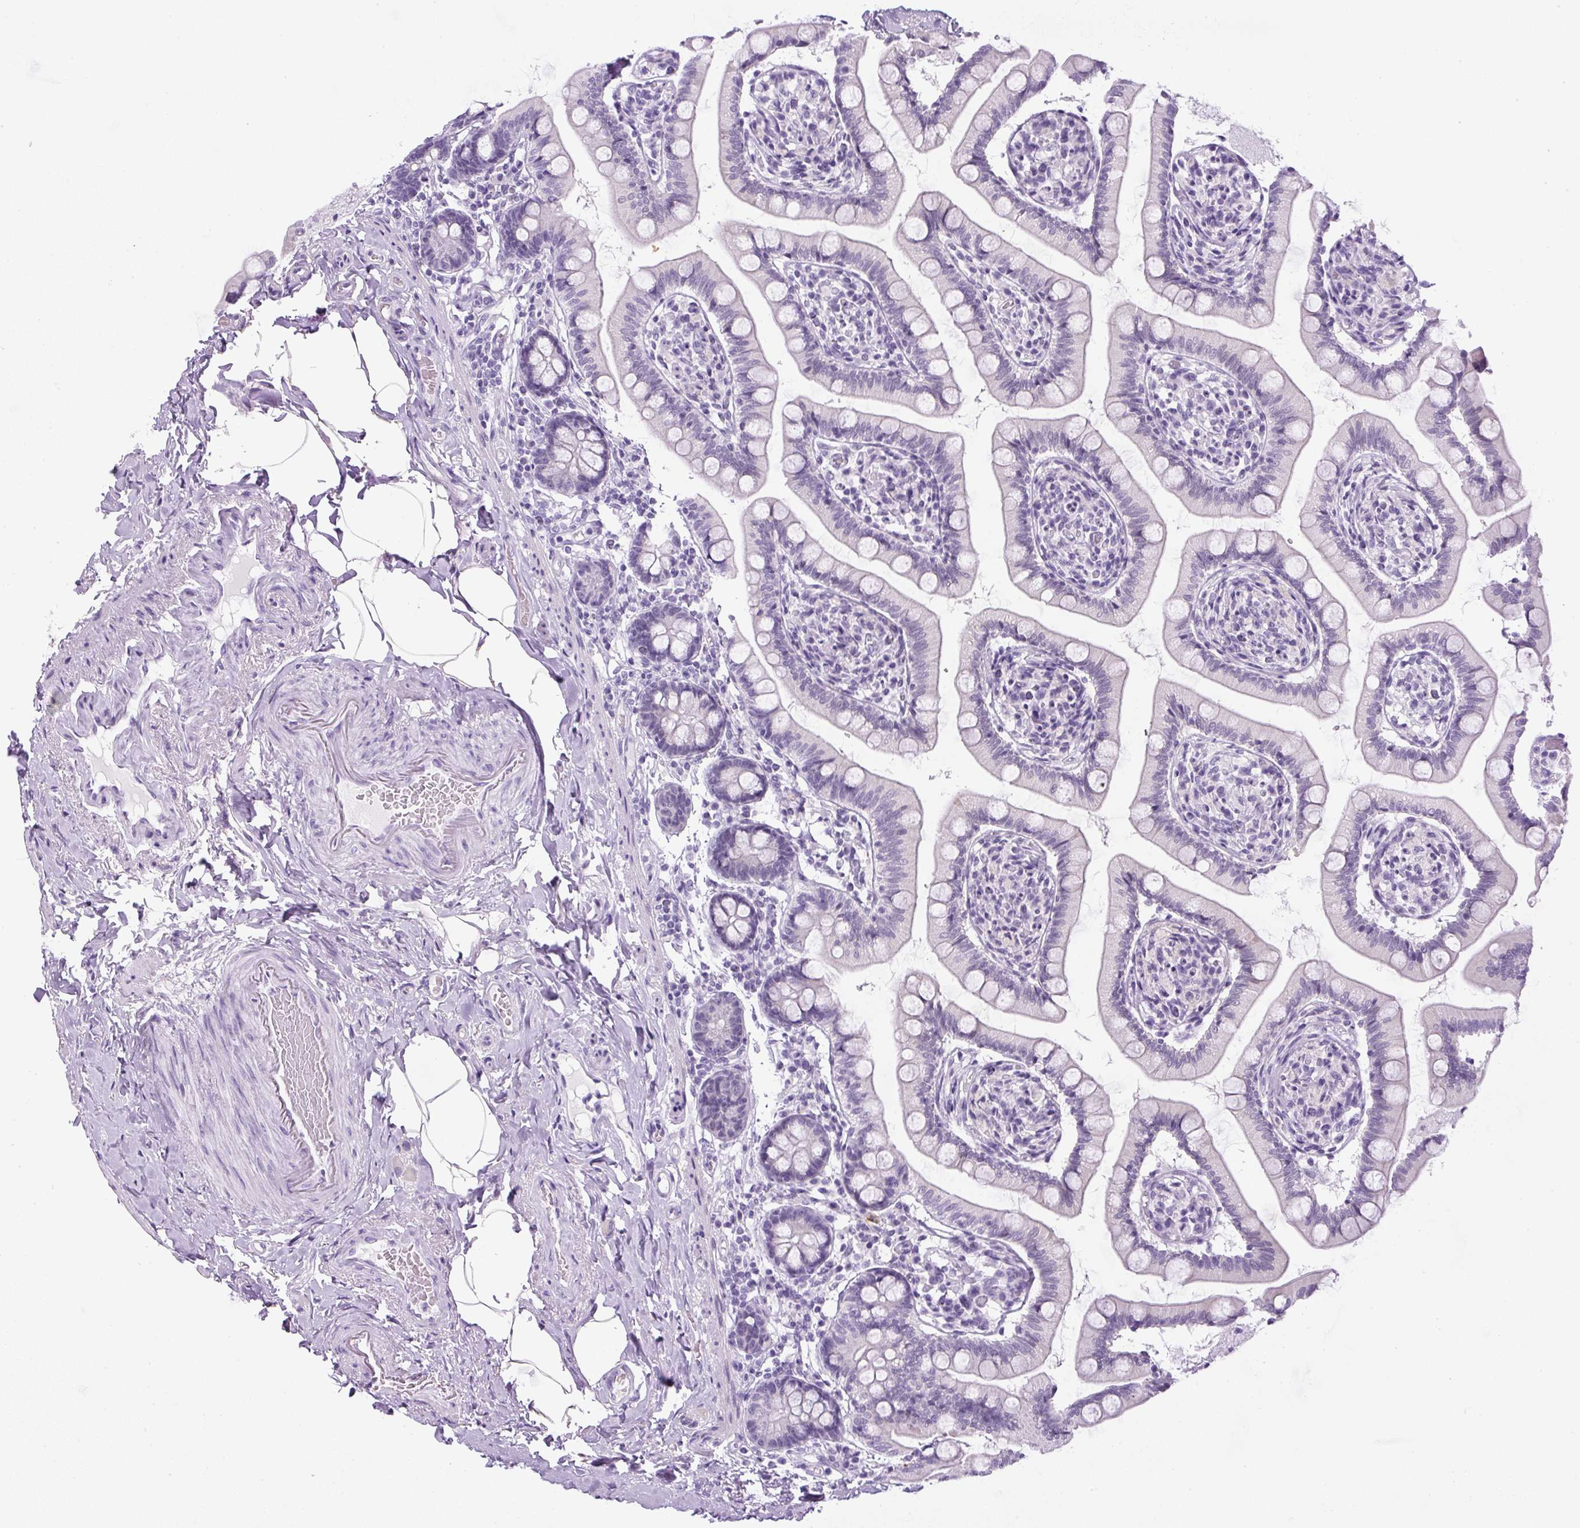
{"staining": {"intensity": "negative", "quantity": "none", "location": "none"}, "tissue": "small intestine", "cell_type": "Glandular cells", "image_type": "normal", "snomed": [{"axis": "morphology", "description": "Normal tissue, NOS"}, {"axis": "topography", "description": "Small intestine"}], "caption": "Glandular cells show no significant protein staining in normal small intestine. (Stains: DAB (3,3'-diaminobenzidine) immunohistochemistry (IHC) with hematoxylin counter stain, Microscopy: brightfield microscopy at high magnification).", "gene": "RHBDD2", "patient": {"sex": "female", "age": 64}}